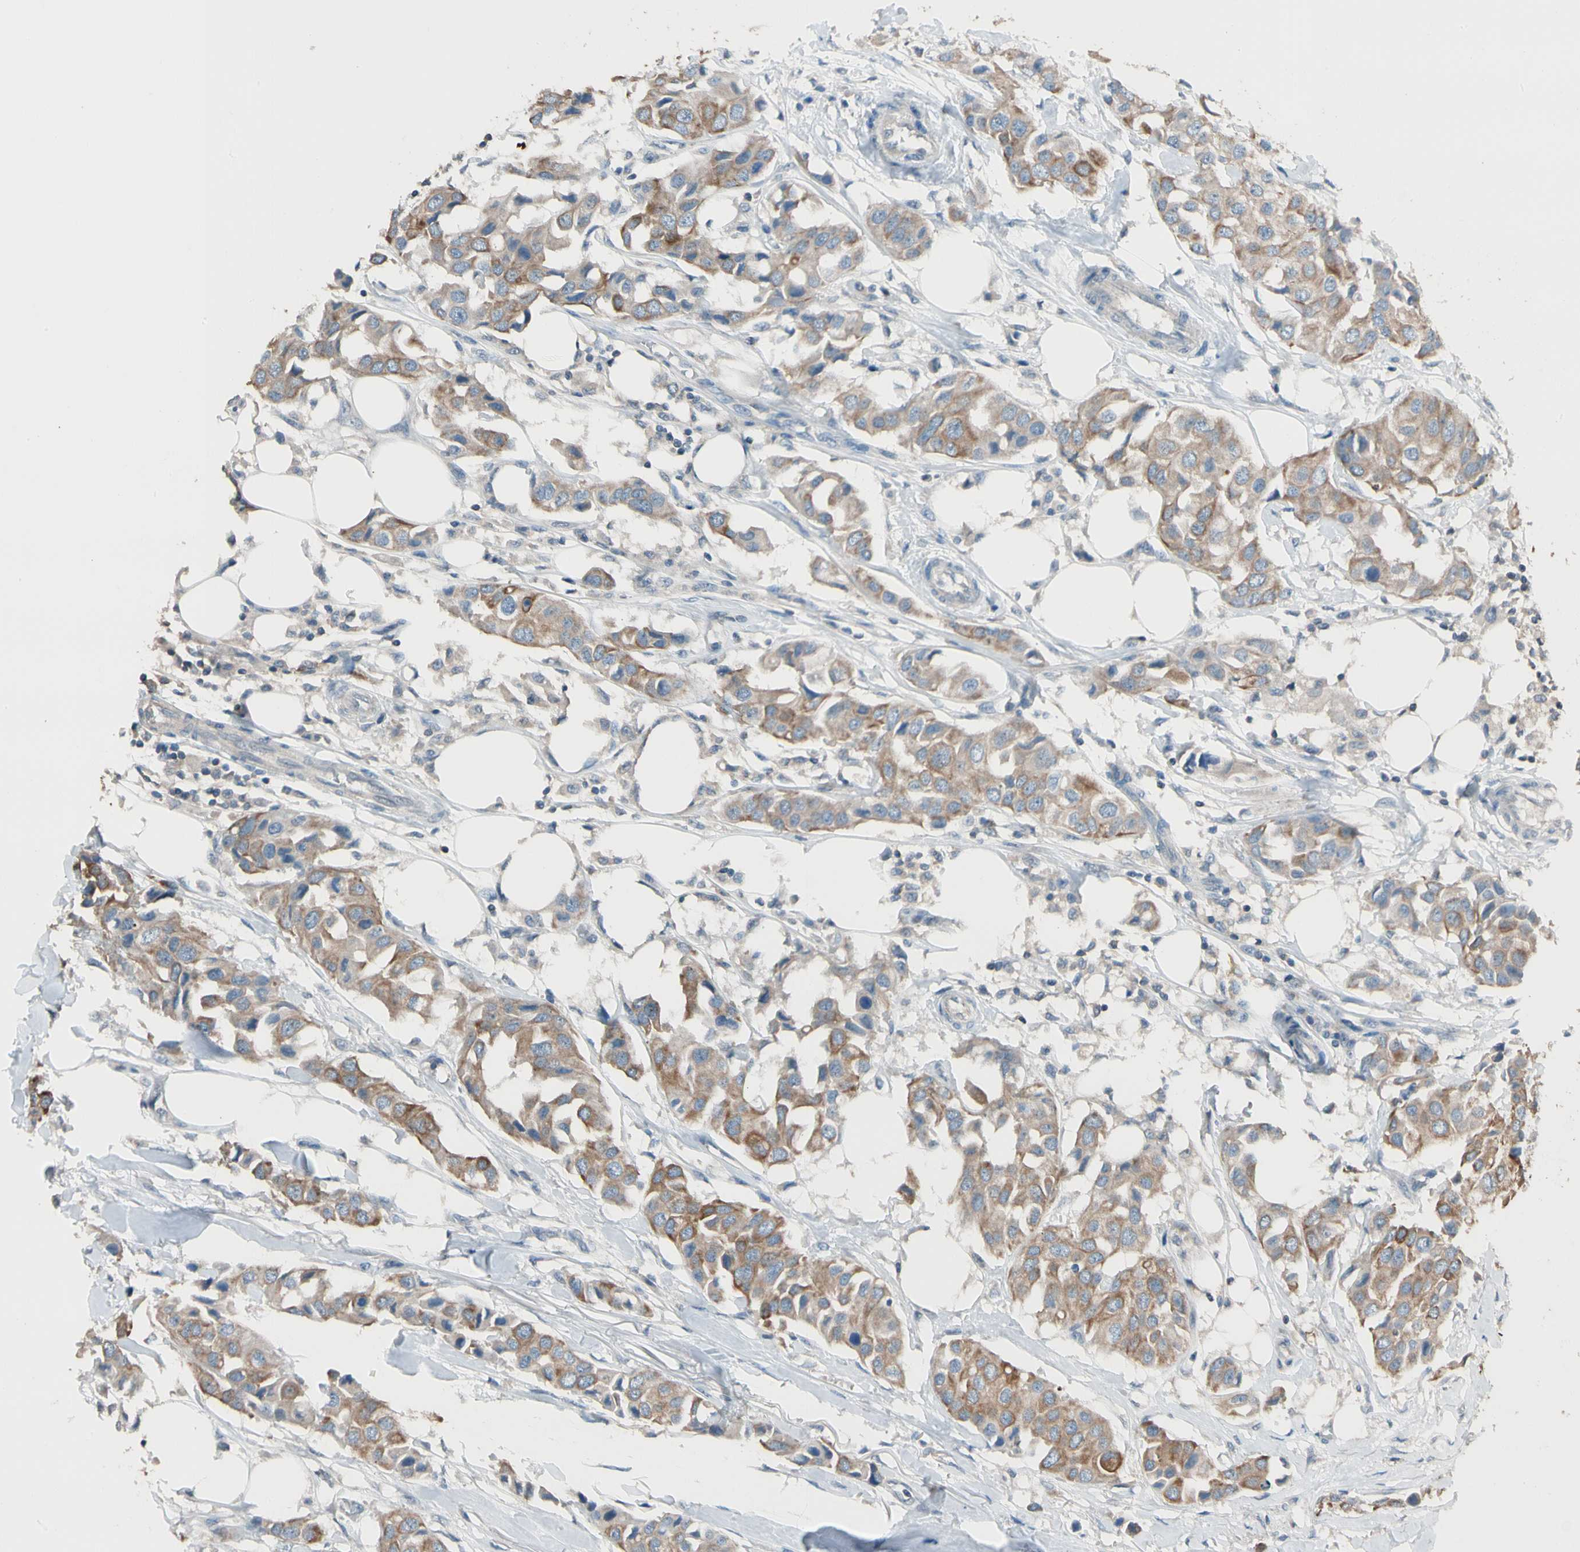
{"staining": {"intensity": "moderate", "quantity": ">75%", "location": "cytoplasmic/membranous"}, "tissue": "breast cancer", "cell_type": "Tumor cells", "image_type": "cancer", "snomed": [{"axis": "morphology", "description": "Duct carcinoma"}, {"axis": "topography", "description": "Breast"}], "caption": "Immunohistochemistry (IHC) image of neoplastic tissue: breast cancer (infiltrating ductal carcinoma) stained using immunohistochemistry (IHC) demonstrates medium levels of moderate protein expression localized specifically in the cytoplasmic/membranous of tumor cells, appearing as a cytoplasmic/membranous brown color.", "gene": "MAP3K7", "patient": {"sex": "female", "age": 80}}